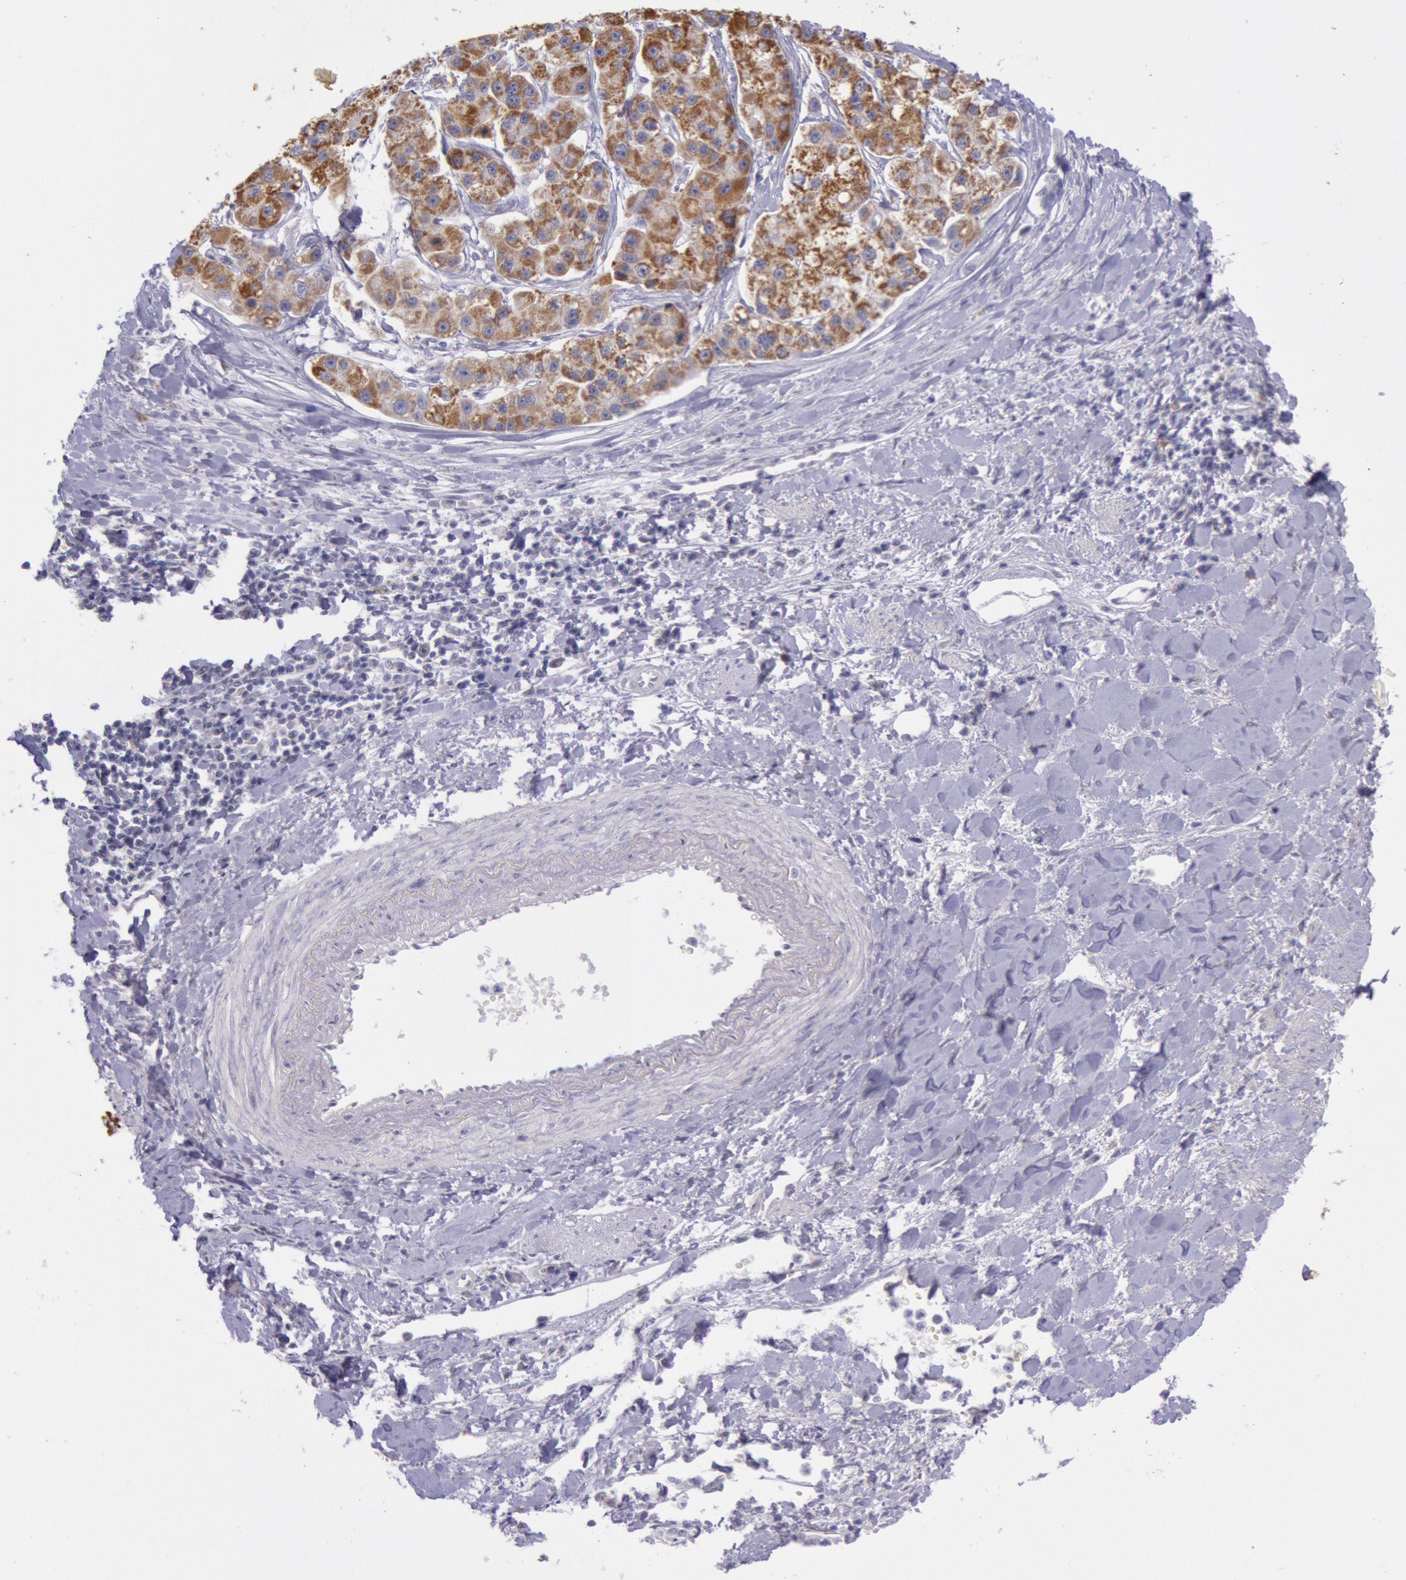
{"staining": {"intensity": "strong", "quantity": ">75%", "location": "cytoplasmic/membranous,nuclear"}, "tissue": "liver cancer", "cell_type": "Tumor cells", "image_type": "cancer", "snomed": [{"axis": "morphology", "description": "Carcinoma, Hepatocellular, NOS"}, {"axis": "topography", "description": "Liver"}], "caption": "An image showing strong cytoplasmic/membranous and nuclear positivity in about >75% of tumor cells in hepatocellular carcinoma (liver), as visualized by brown immunohistochemical staining.", "gene": "FRMD6", "patient": {"sex": "female", "age": 85}}